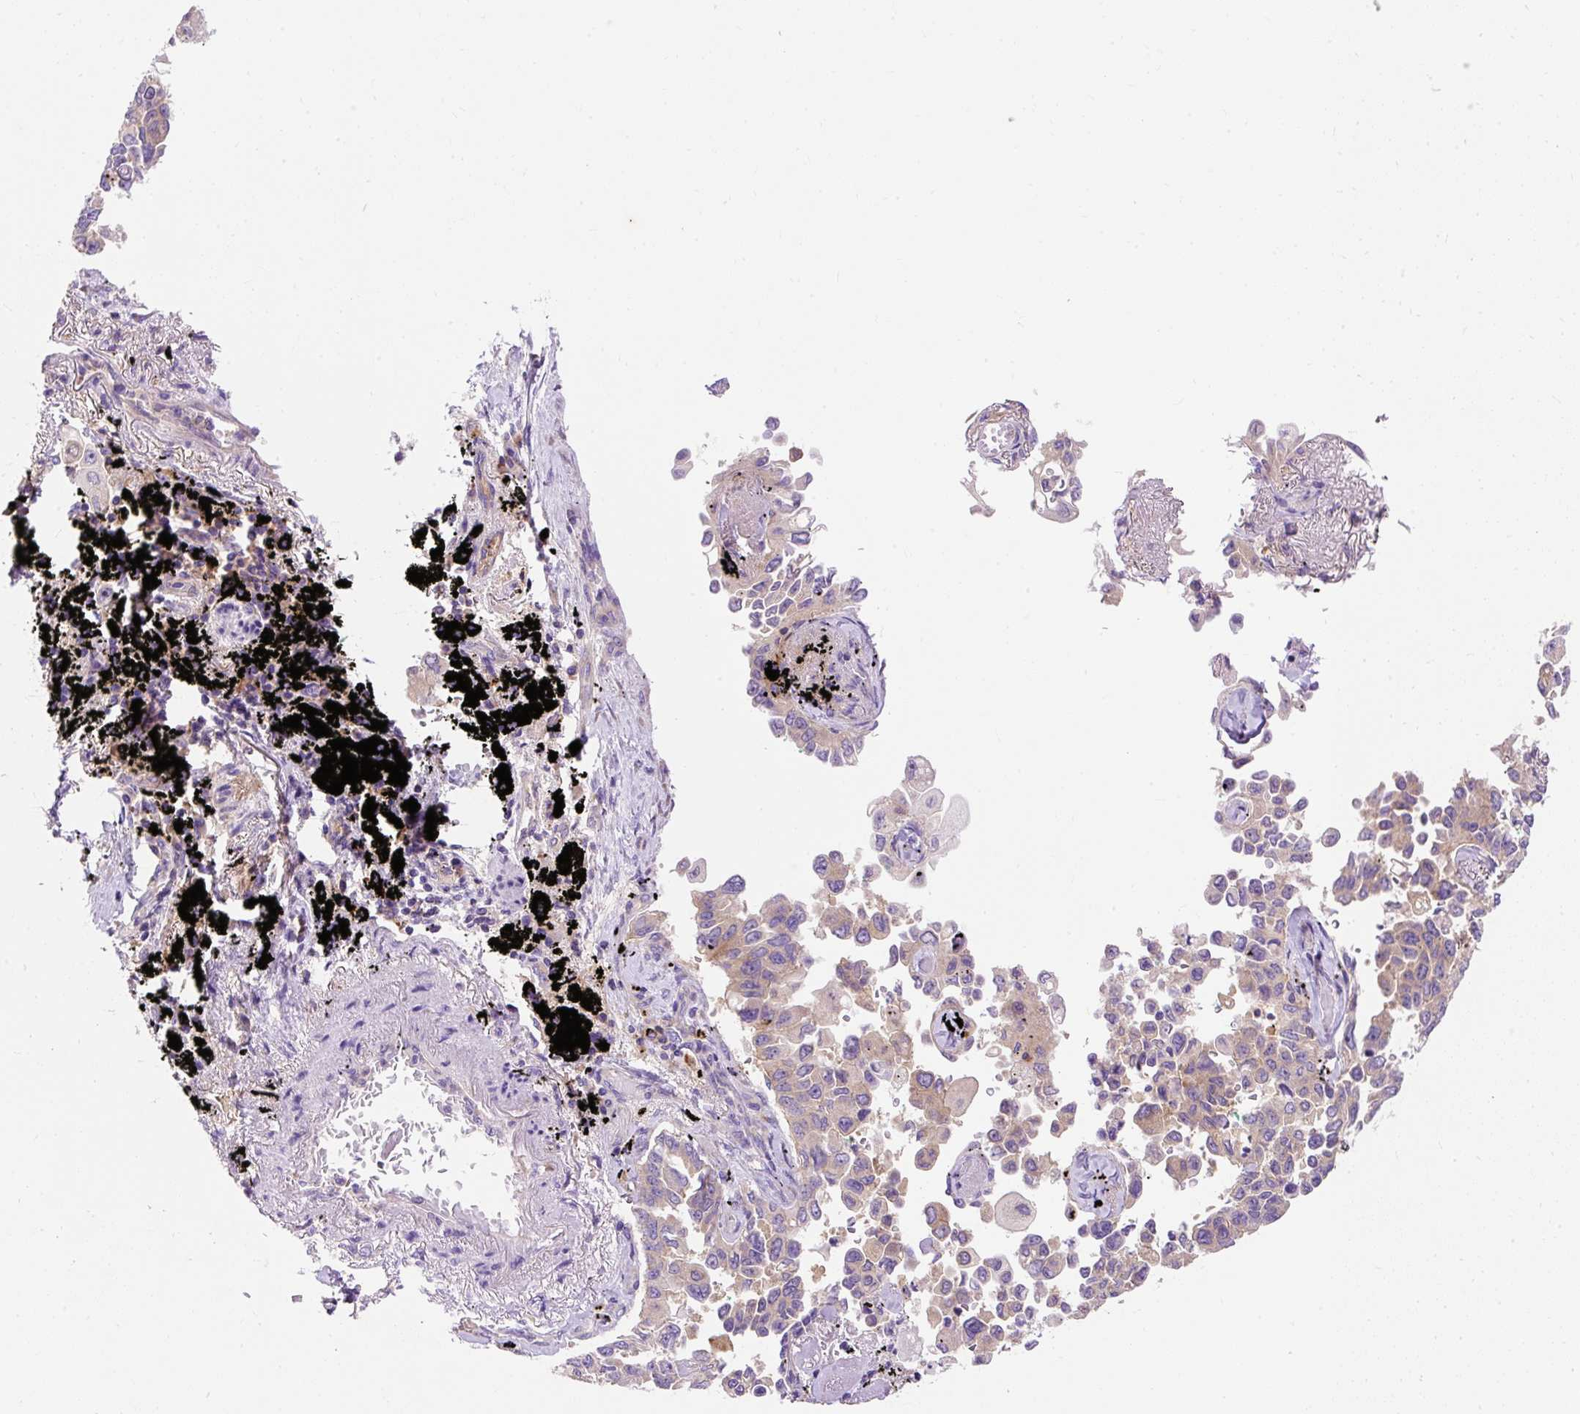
{"staining": {"intensity": "weak", "quantity": "25%-75%", "location": "cytoplasmic/membranous"}, "tissue": "lung cancer", "cell_type": "Tumor cells", "image_type": "cancer", "snomed": [{"axis": "morphology", "description": "Adenocarcinoma, NOS"}, {"axis": "topography", "description": "Lung"}], "caption": "This photomicrograph displays immunohistochemistry staining of lung cancer (adenocarcinoma), with low weak cytoplasmic/membranous positivity in approximately 25%-75% of tumor cells.", "gene": "OR4K15", "patient": {"sex": "female", "age": 67}}